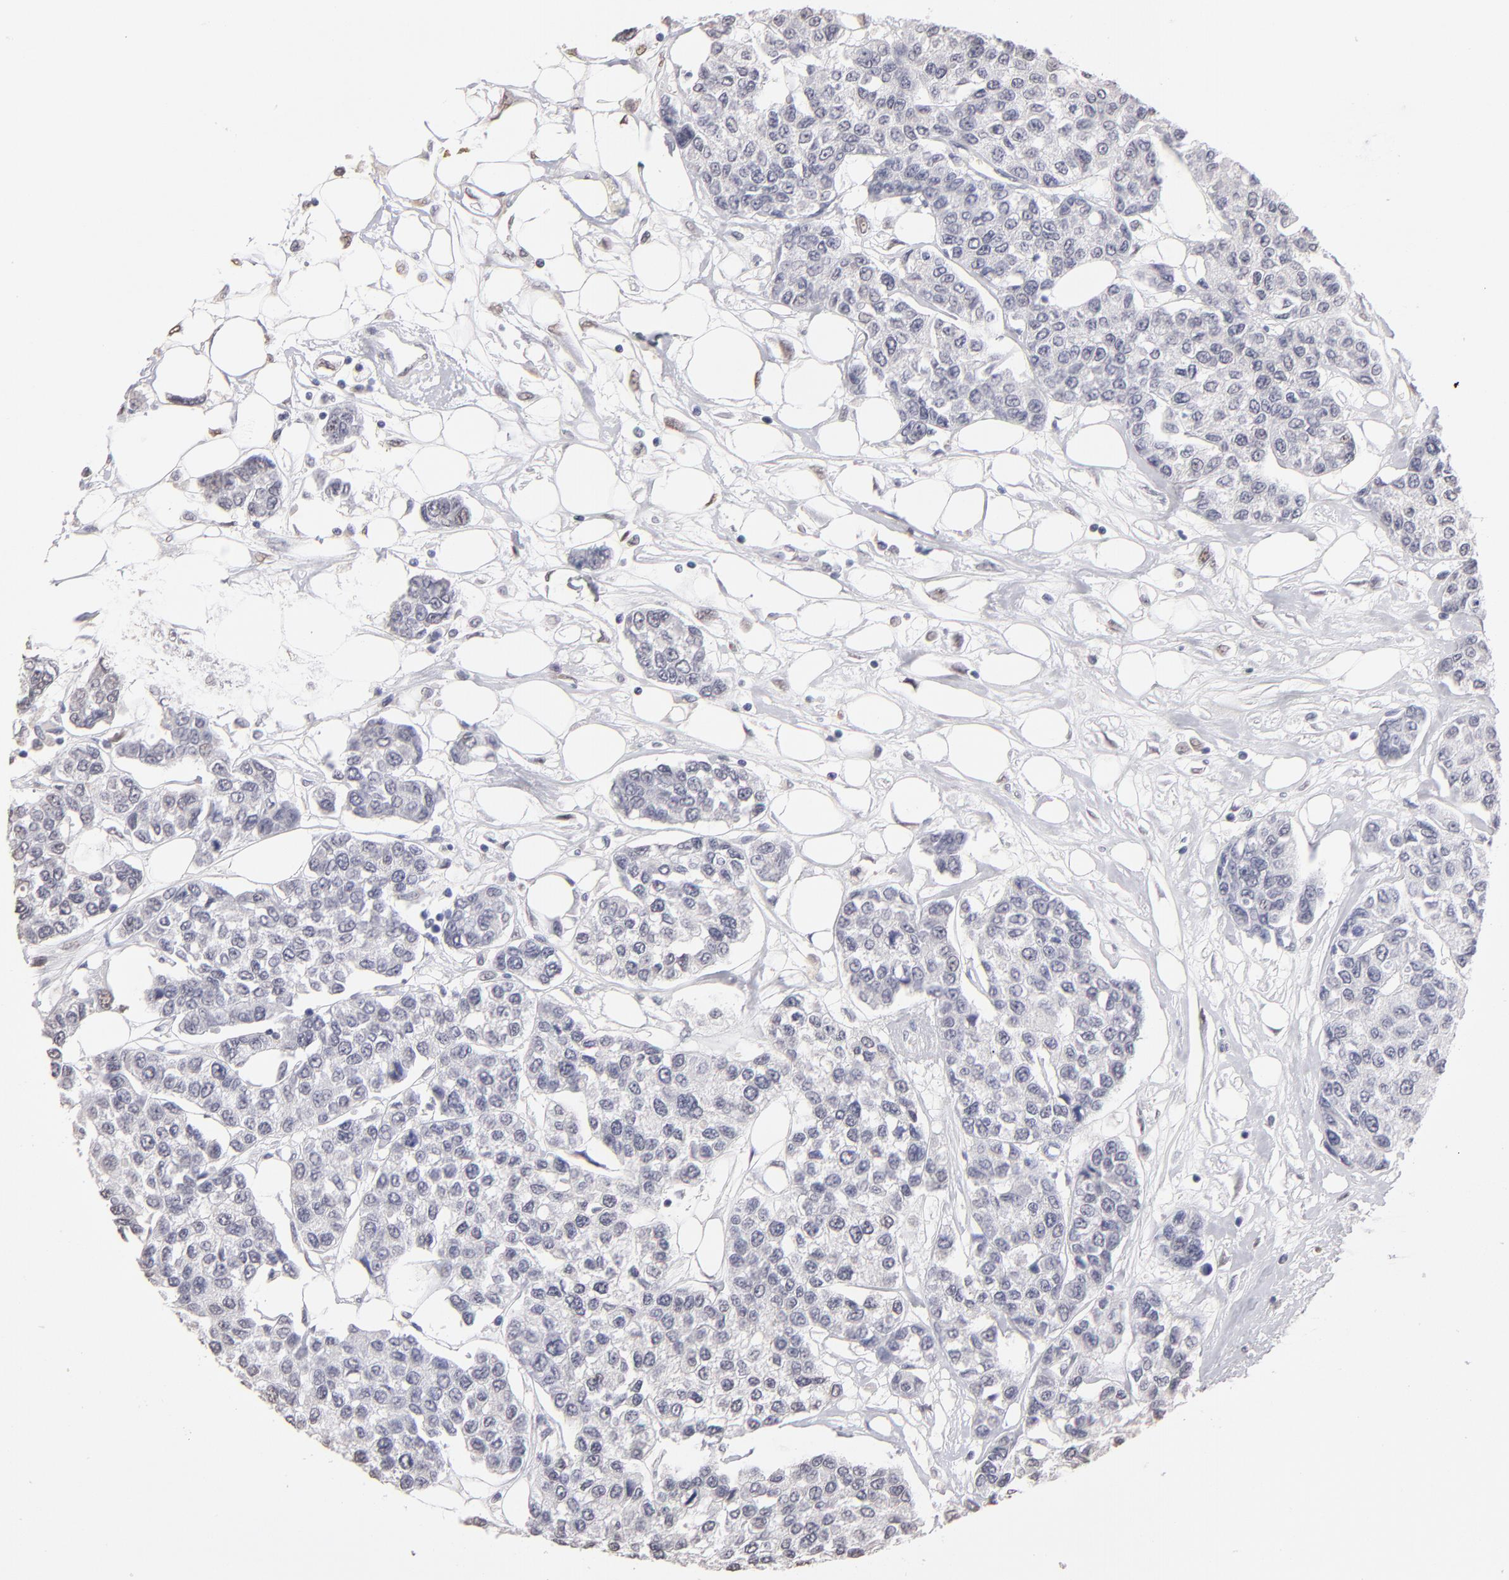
{"staining": {"intensity": "negative", "quantity": "none", "location": "none"}, "tissue": "breast cancer", "cell_type": "Tumor cells", "image_type": "cancer", "snomed": [{"axis": "morphology", "description": "Duct carcinoma"}, {"axis": "topography", "description": "Breast"}], "caption": "An IHC image of breast cancer is shown. There is no staining in tumor cells of breast cancer. The staining is performed using DAB brown chromogen with nuclei counter-stained in using hematoxylin.", "gene": "MGAM", "patient": {"sex": "female", "age": 51}}